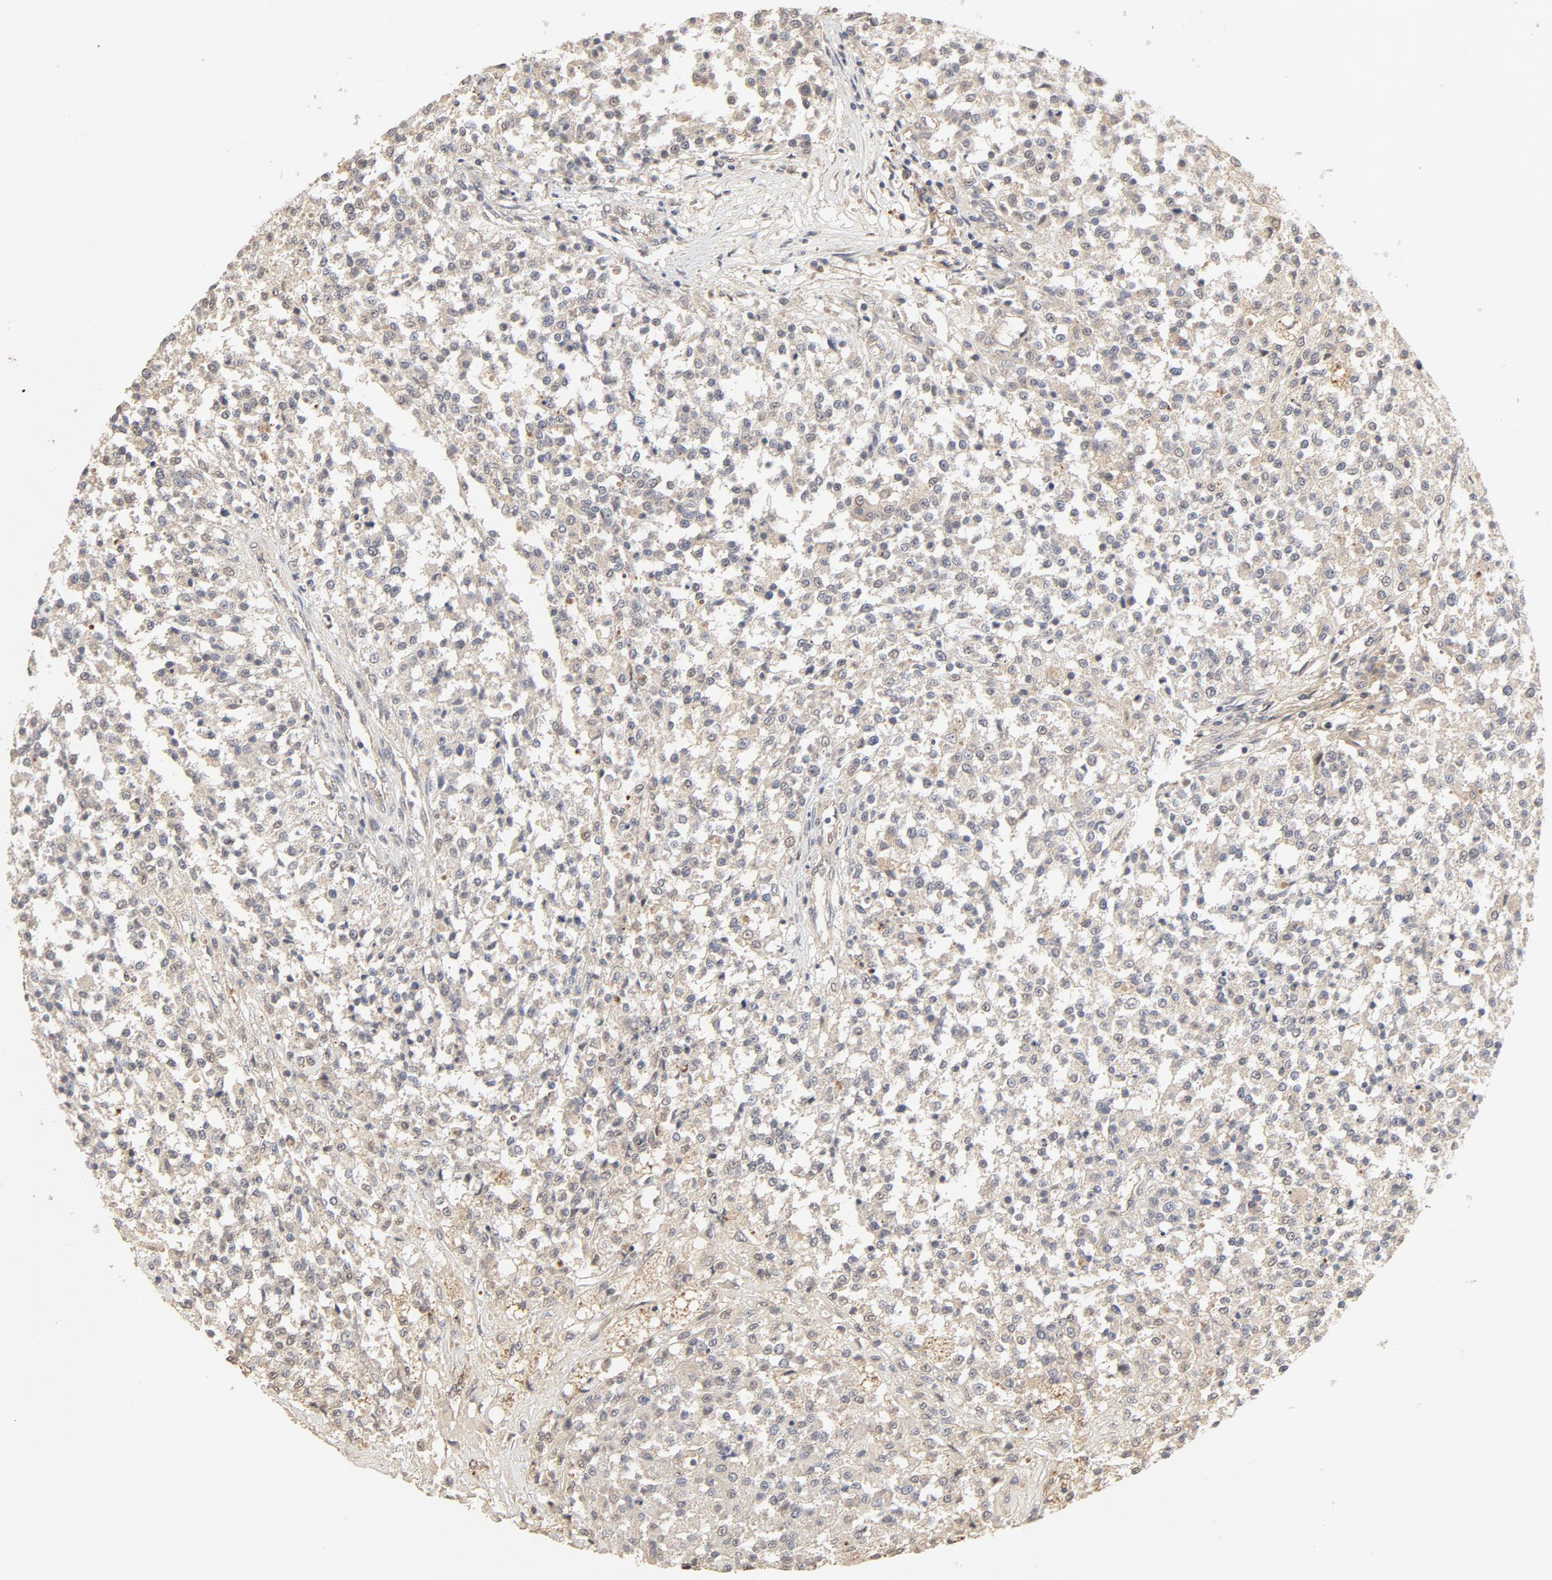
{"staining": {"intensity": "weak", "quantity": ">75%", "location": "cytoplasmic/membranous"}, "tissue": "testis cancer", "cell_type": "Tumor cells", "image_type": "cancer", "snomed": [{"axis": "morphology", "description": "Seminoma, NOS"}, {"axis": "topography", "description": "Testis"}], "caption": "Testis seminoma tissue demonstrates weak cytoplasmic/membranous staining in about >75% of tumor cells", "gene": "IL3RA", "patient": {"sex": "male", "age": 59}}